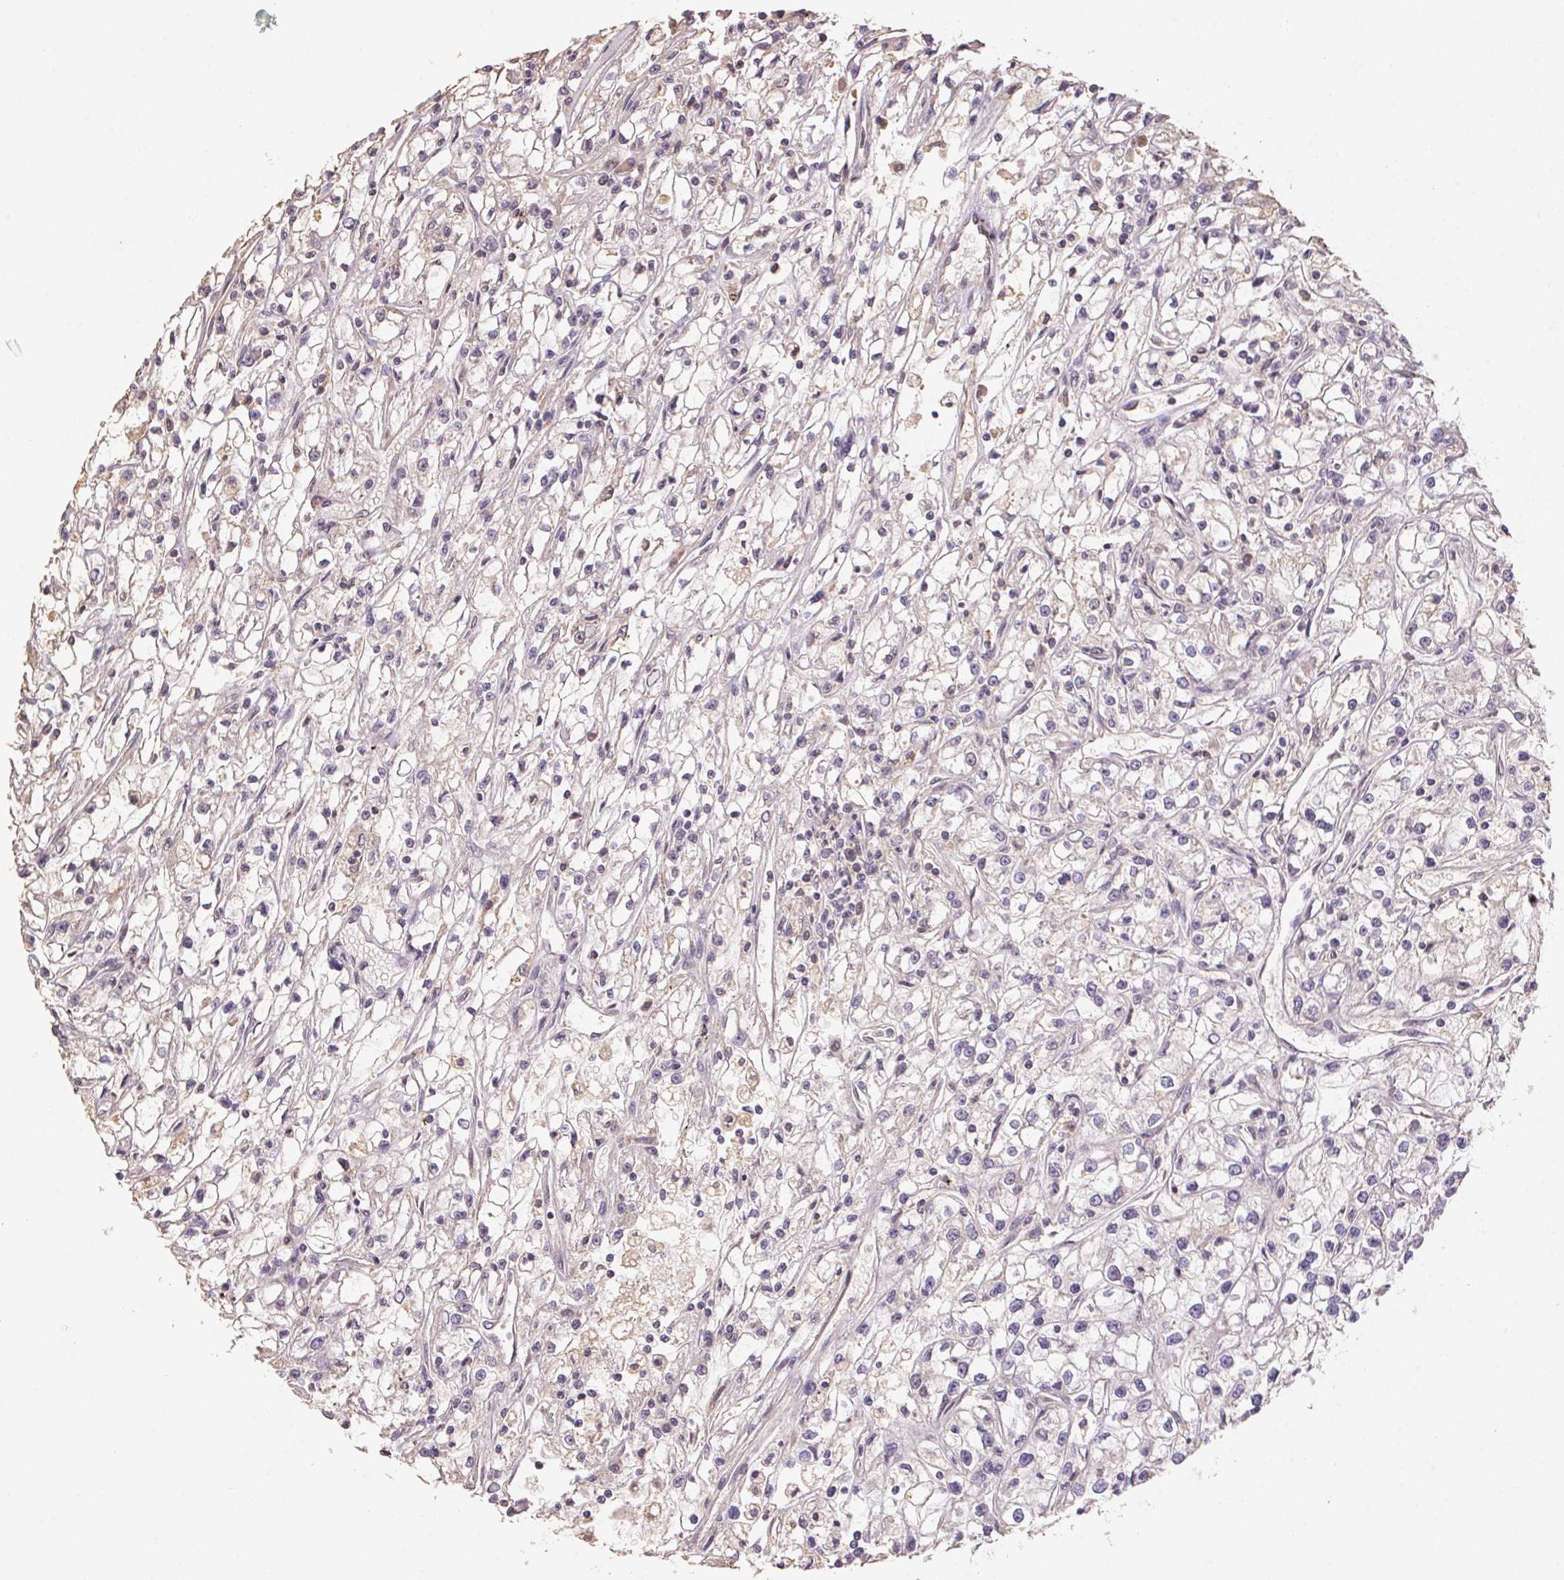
{"staining": {"intensity": "negative", "quantity": "none", "location": "none"}, "tissue": "renal cancer", "cell_type": "Tumor cells", "image_type": "cancer", "snomed": [{"axis": "morphology", "description": "Adenocarcinoma, NOS"}, {"axis": "topography", "description": "Kidney"}], "caption": "Image shows no significant protein positivity in tumor cells of renal adenocarcinoma.", "gene": "CENPF", "patient": {"sex": "female", "age": 59}}